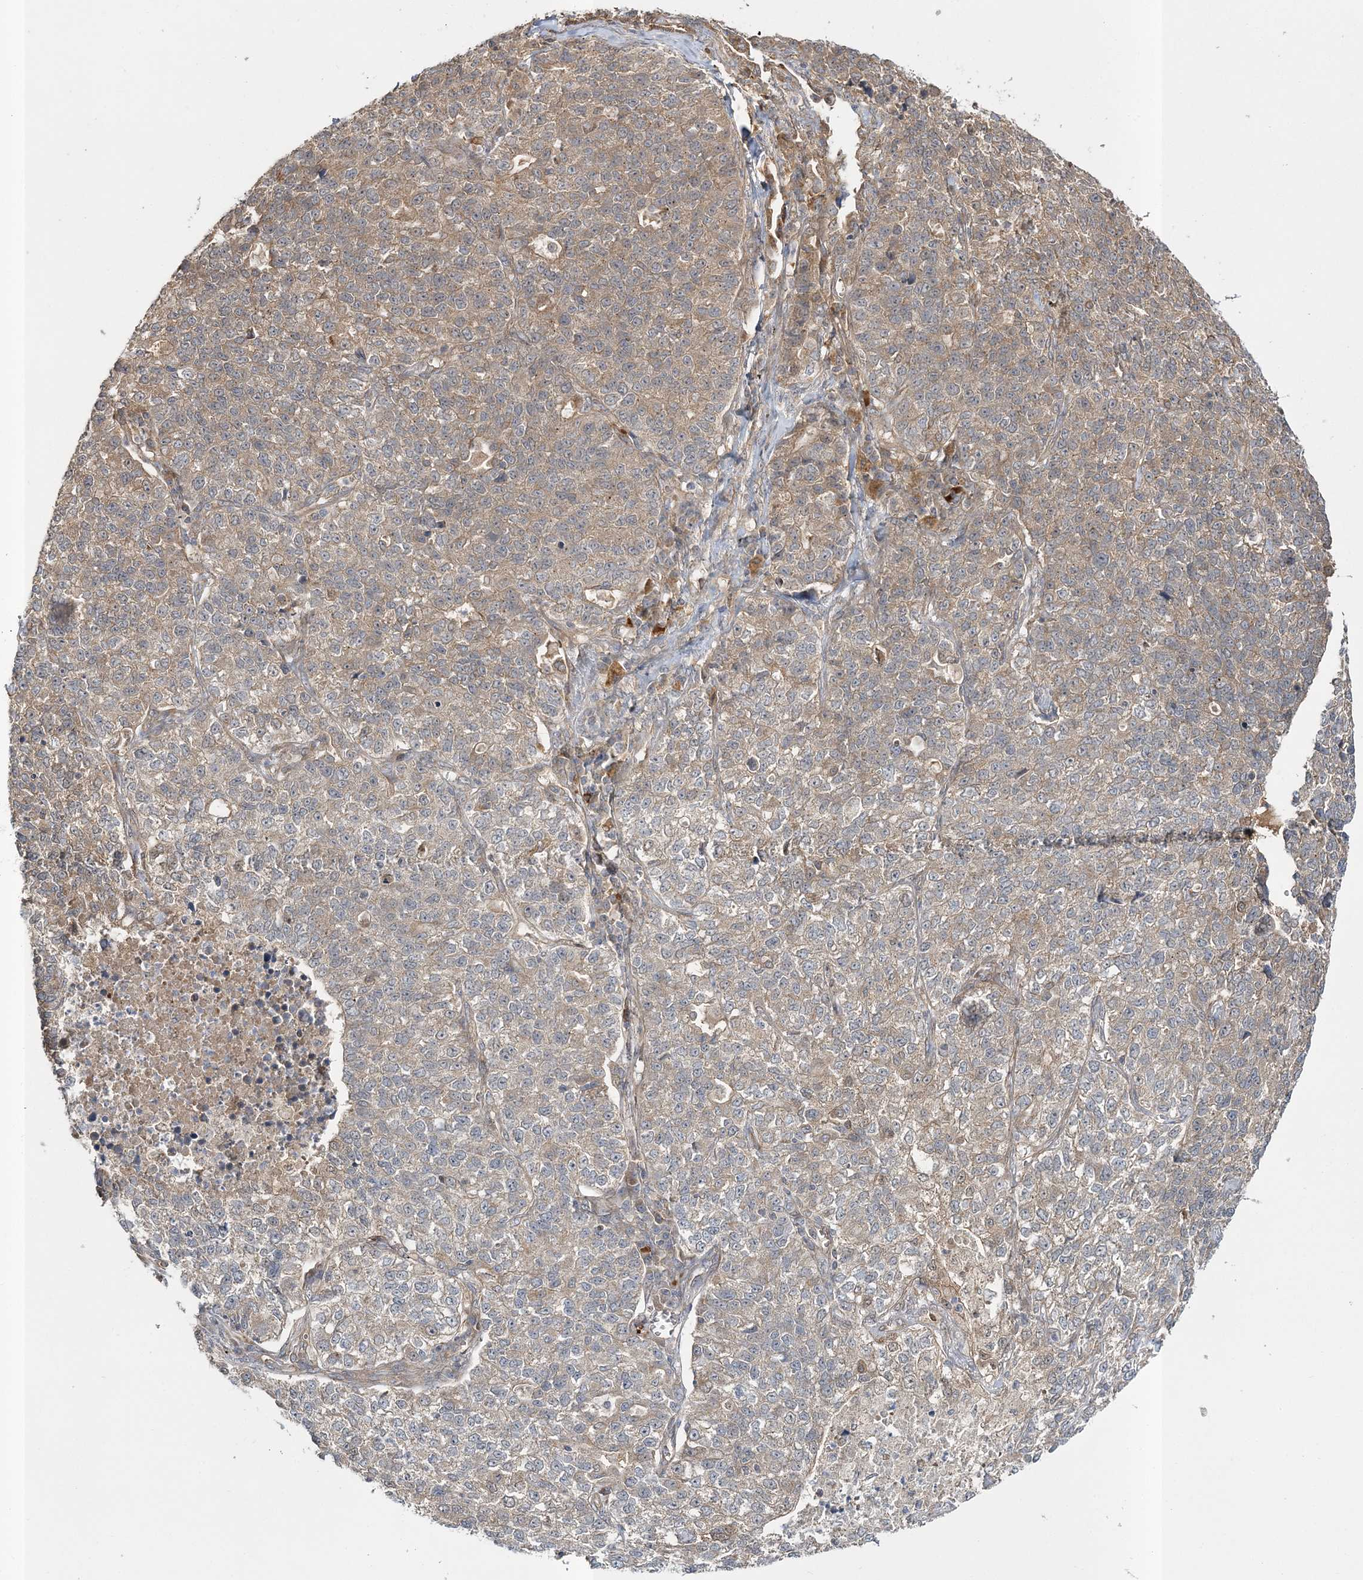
{"staining": {"intensity": "weak", "quantity": "25%-75%", "location": "cytoplasmic/membranous"}, "tissue": "lung cancer", "cell_type": "Tumor cells", "image_type": "cancer", "snomed": [{"axis": "morphology", "description": "Adenocarcinoma, NOS"}, {"axis": "topography", "description": "Lung"}], "caption": "Immunohistochemistry (IHC) (DAB) staining of human adenocarcinoma (lung) exhibits weak cytoplasmic/membranous protein staining in about 25%-75% of tumor cells. Using DAB (3,3'-diaminobenzidine) (brown) and hematoxylin (blue) stains, captured at high magnification using brightfield microscopy.", "gene": "MOCS2", "patient": {"sex": "male", "age": 49}}